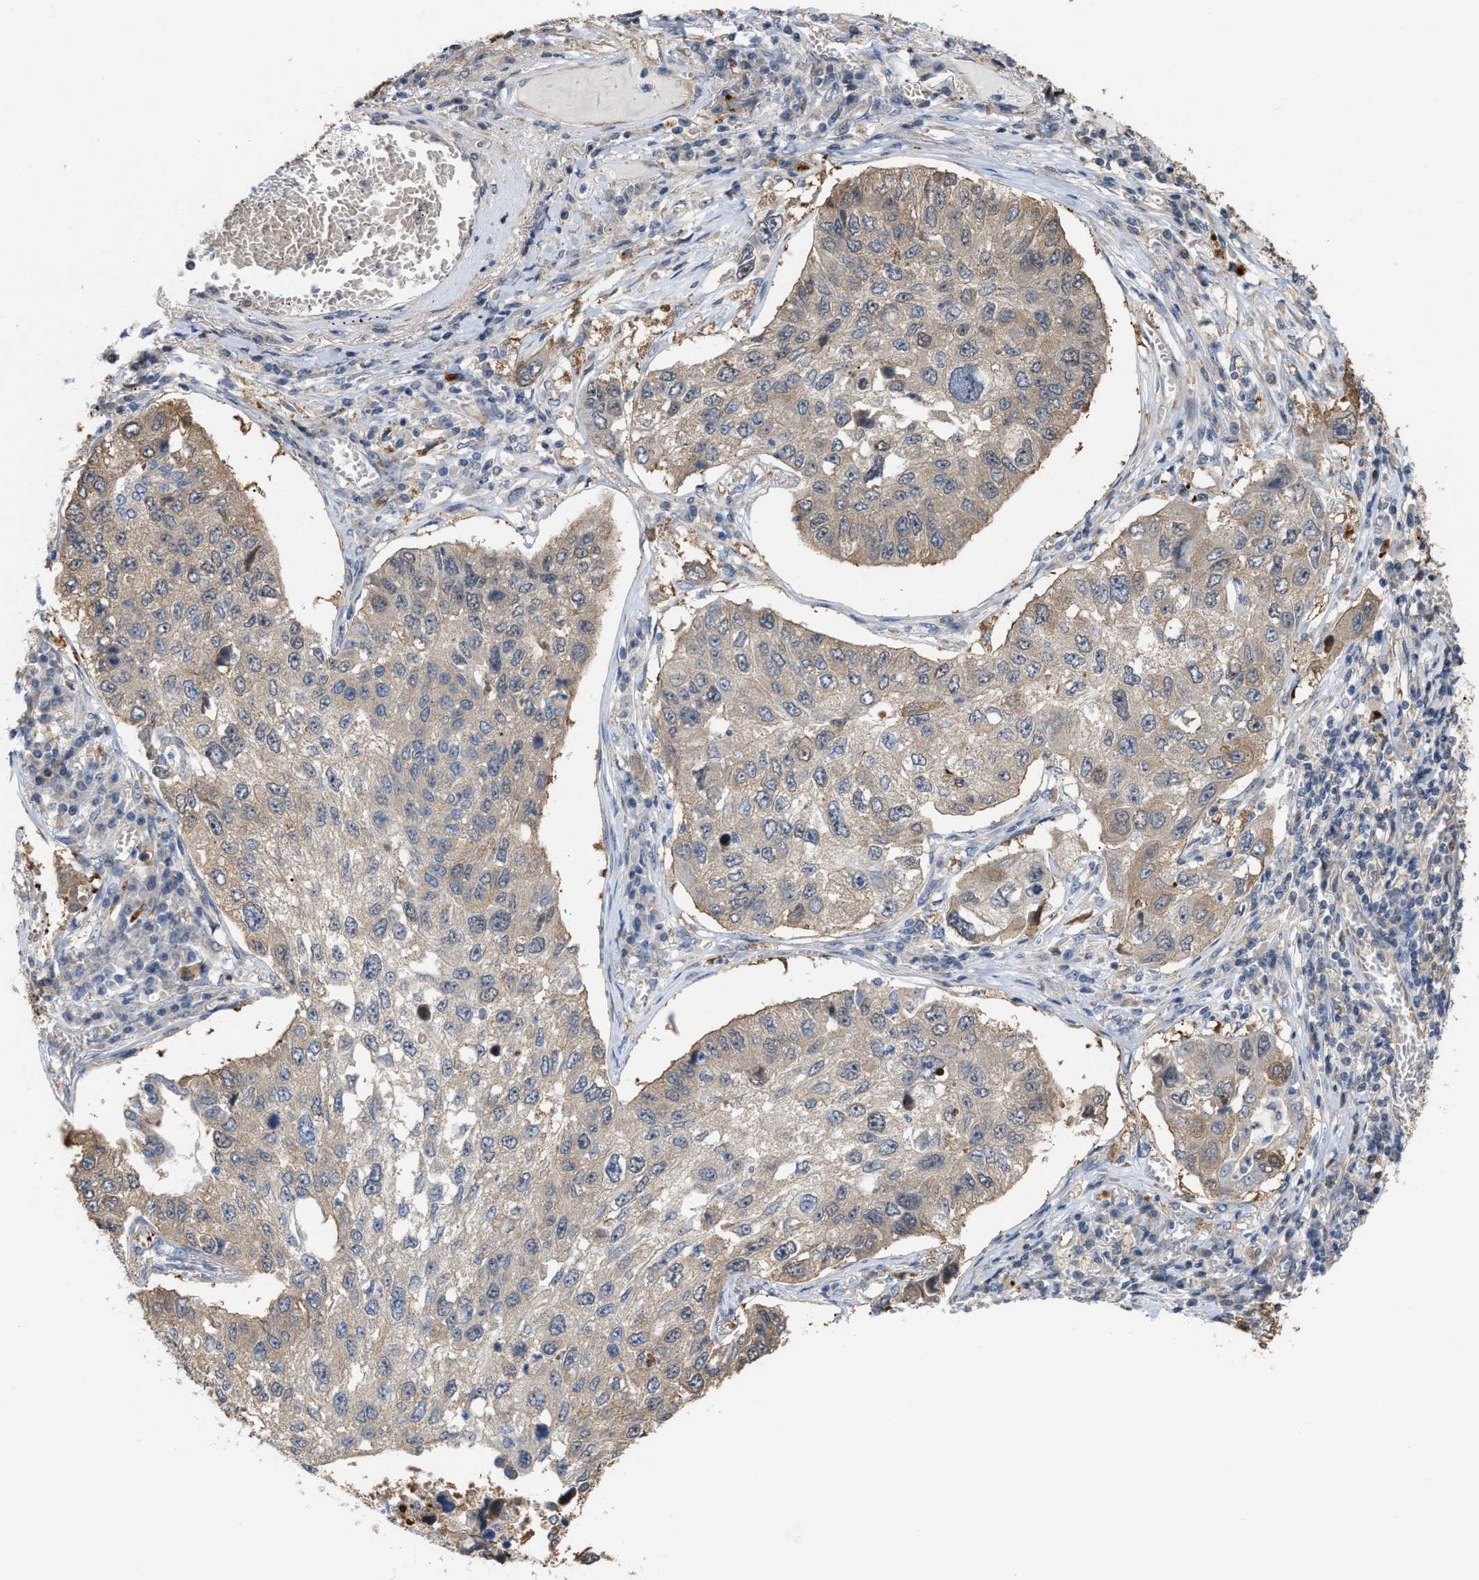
{"staining": {"intensity": "weak", "quantity": ">75%", "location": "cytoplasmic/membranous"}, "tissue": "lung cancer", "cell_type": "Tumor cells", "image_type": "cancer", "snomed": [{"axis": "morphology", "description": "Squamous cell carcinoma, NOS"}, {"axis": "topography", "description": "Lung"}], "caption": "The photomicrograph shows immunohistochemical staining of lung cancer. There is weak cytoplasmic/membranous positivity is seen in about >75% of tumor cells.", "gene": "CSNK1A1", "patient": {"sex": "male", "age": 71}}